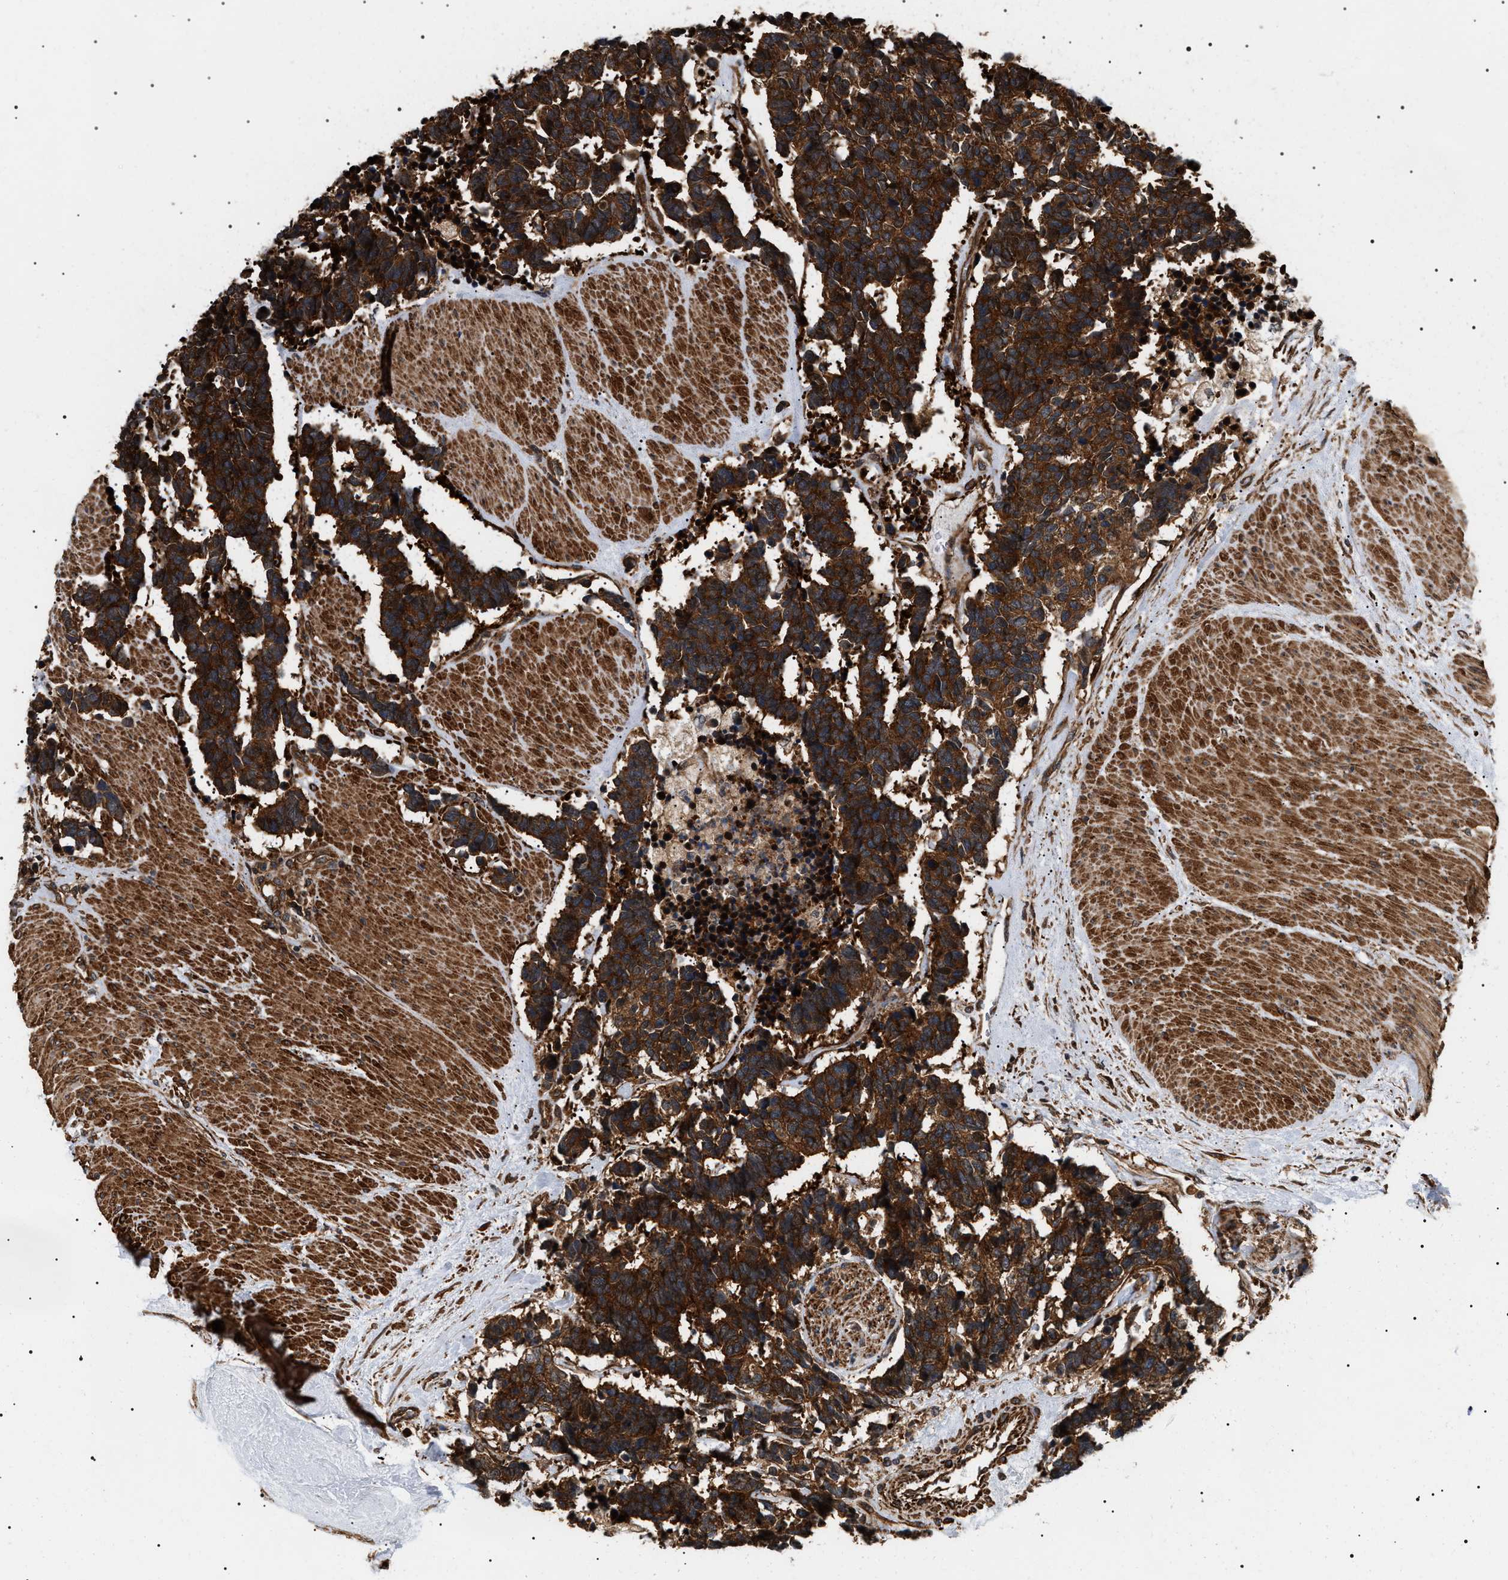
{"staining": {"intensity": "strong", "quantity": ">75%", "location": "cytoplasmic/membranous"}, "tissue": "carcinoid", "cell_type": "Tumor cells", "image_type": "cancer", "snomed": [{"axis": "morphology", "description": "Carcinoma, NOS"}, {"axis": "morphology", "description": "Carcinoid, malignant, NOS"}, {"axis": "topography", "description": "Urinary bladder"}], "caption": "Human carcinoma stained with a brown dye reveals strong cytoplasmic/membranous positive expression in approximately >75% of tumor cells.", "gene": "SH3GLB2", "patient": {"sex": "male", "age": 57}}